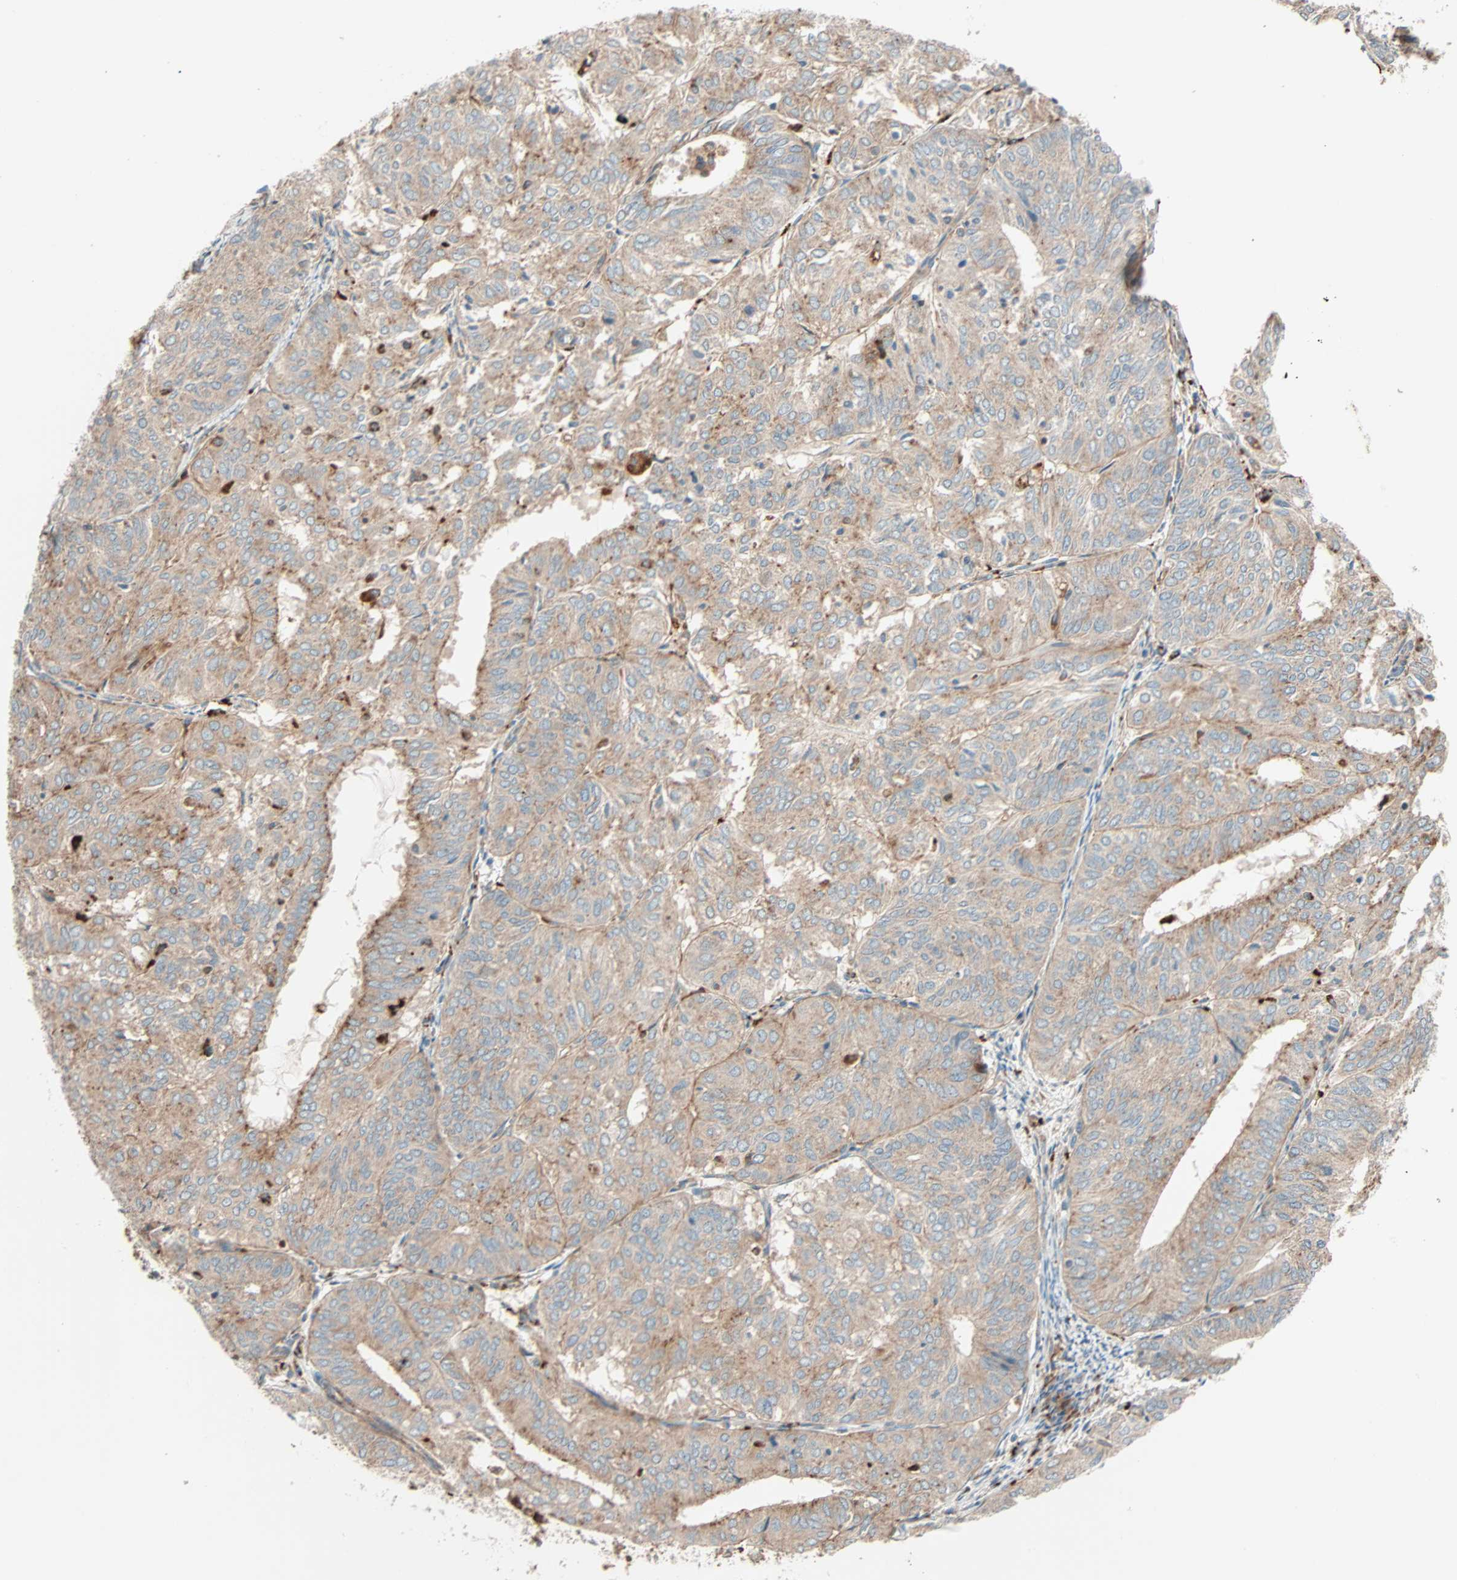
{"staining": {"intensity": "moderate", "quantity": ">75%", "location": "cytoplasmic/membranous"}, "tissue": "endometrial cancer", "cell_type": "Tumor cells", "image_type": "cancer", "snomed": [{"axis": "morphology", "description": "Adenocarcinoma, NOS"}, {"axis": "topography", "description": "Uterus"}], "caption": "Endometrial cancer was stained to show a protein in brown. There is medium levels of moderate cytoplasmic/membranous expression in approximately >75% of tumor cells.", "gene": "PHYH", "patient": {"sex": "female", "age": 60}}